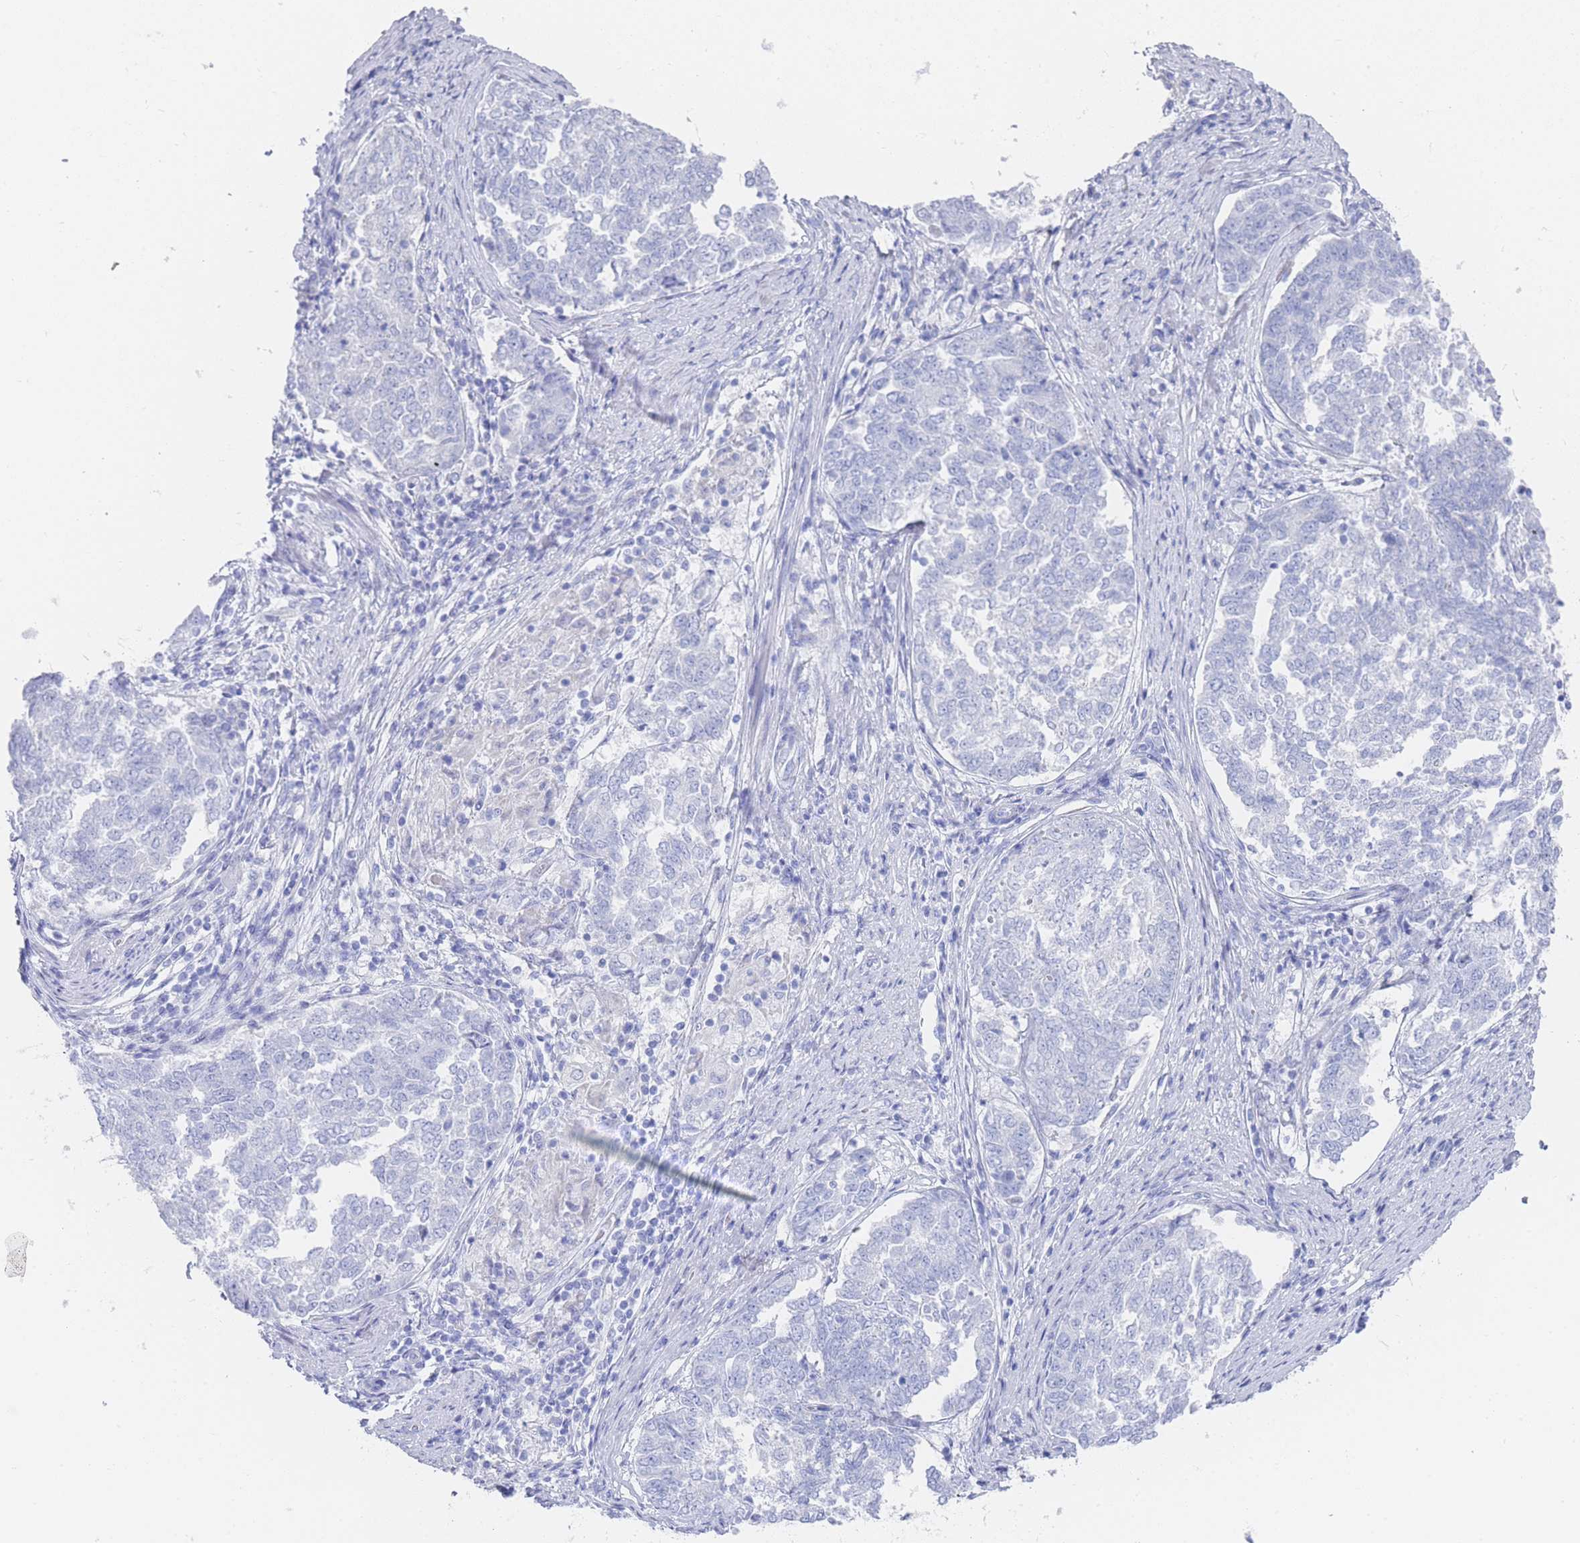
{"staining": {"intensity": "negative", "quantity": "none", "location": "none"}, "tissue": "endometrial cancer", "cell_type": "Tumor cells", "image_type": "cancer", "snomed": [{"axis": "morphology", "description": "Adenocarcinoma, NOS"}, {"axis": "topography", "description": "Endometrium"}], "caption": "Tumor cells show no significant positivity in endometrial adenocarcinoma. (Brightfield microscopy of DAB immunohistochemistry at high magnification).", "gene": "LRRC37A", "patient": {"sex": "female", "age": 80}}